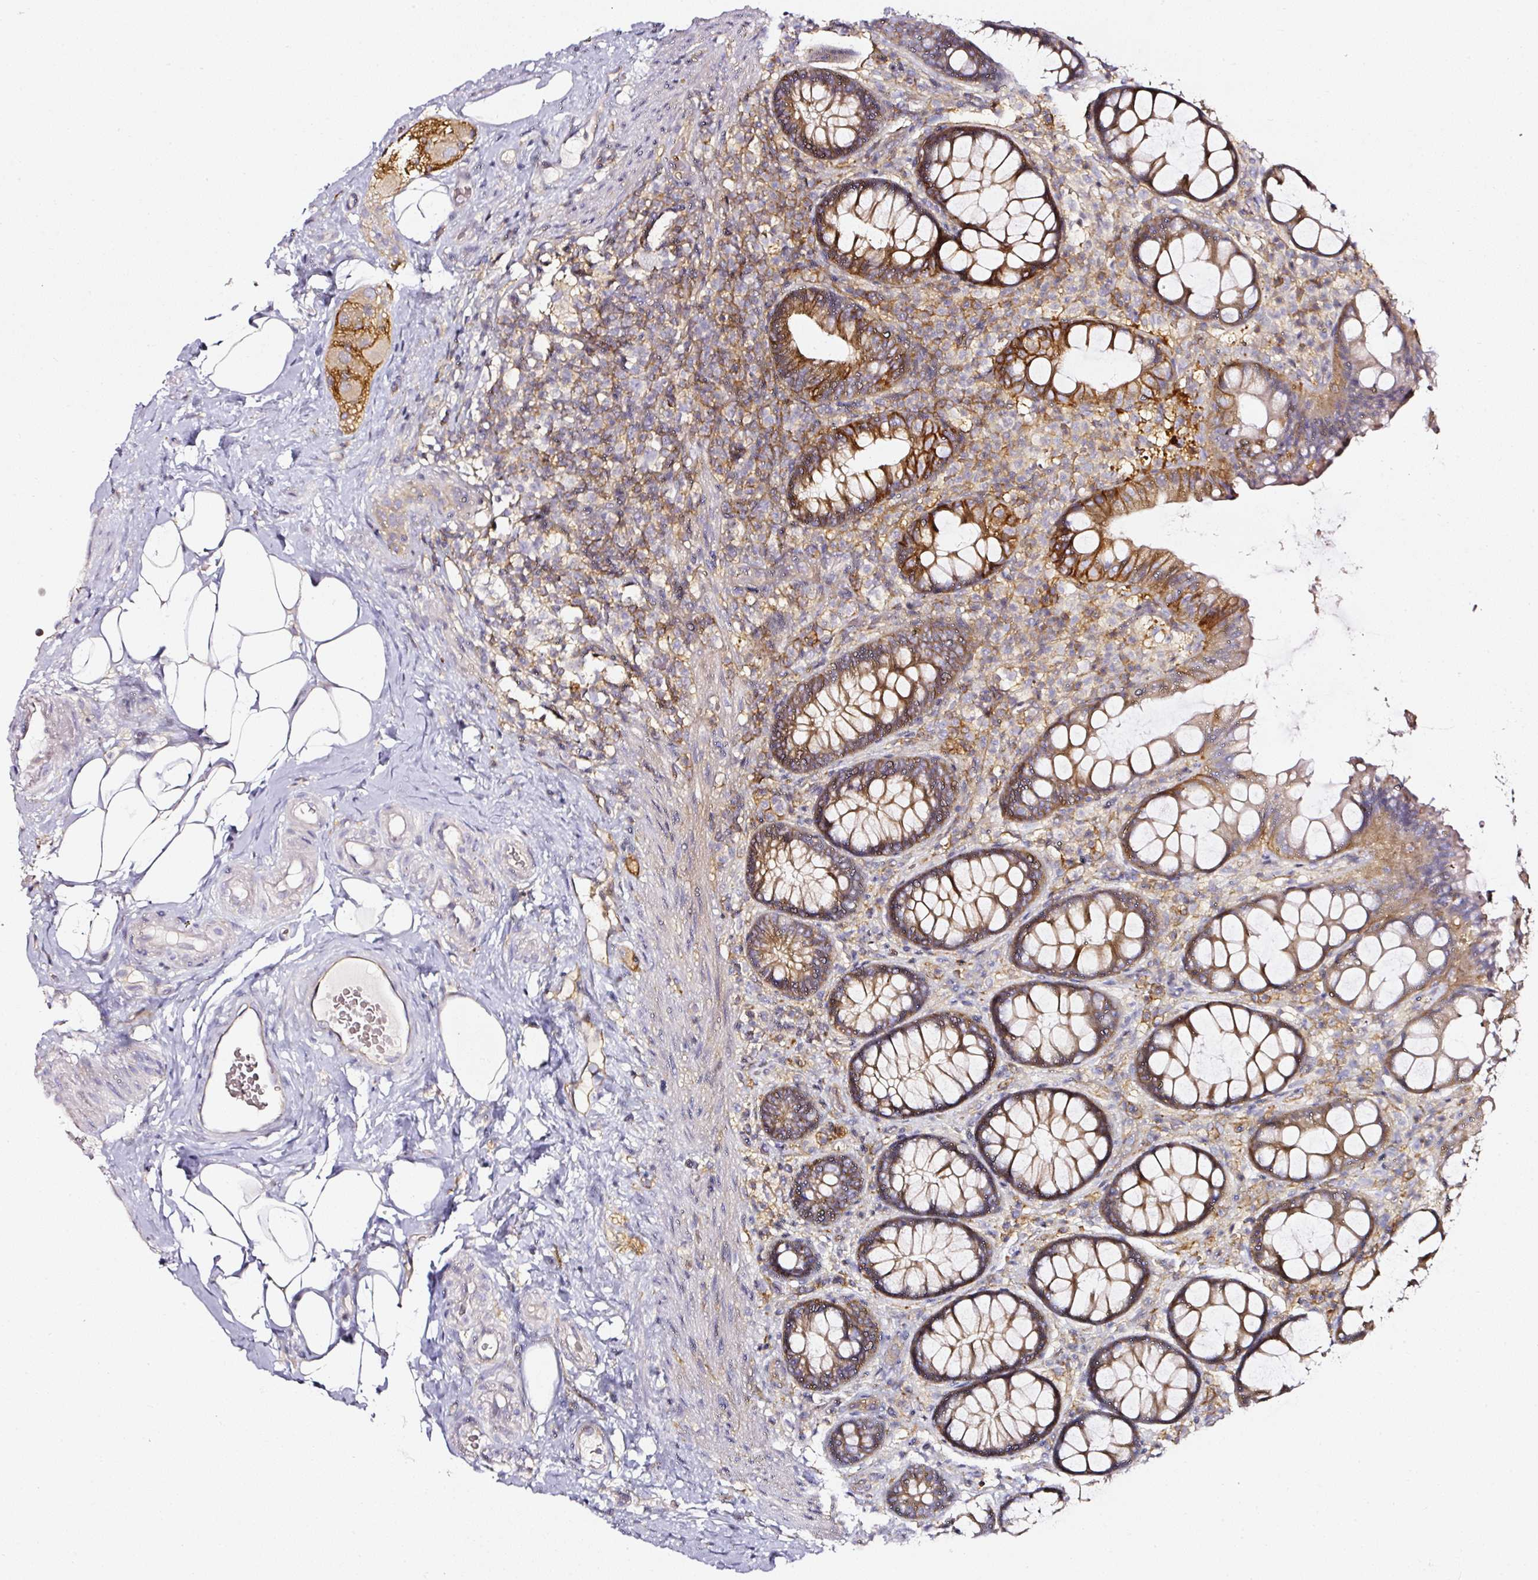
{"staining": {"intensity": "moderate", "quantity": "25%-75%", "location": "cytoplasmic/membranous"}, "tissue": "rectum", "cell_type": "Glandular cells", "image_type": "normal", "snomed": [{"axis": "morphology", "description": "Normal tissue, NOS"}, {"axis": "topography", "description": "Rectum"}], "caption": "Rectum stained for a protein demonstrates moderate cytoplasmic/membranous positivity in glandular cells. The staining was performed using DAB, with brown indicating positive protein expression. Nuclei are stained blue with hematoxylin.", "gene": "CD47", "patient": {"sex": "female", "age": 67}}